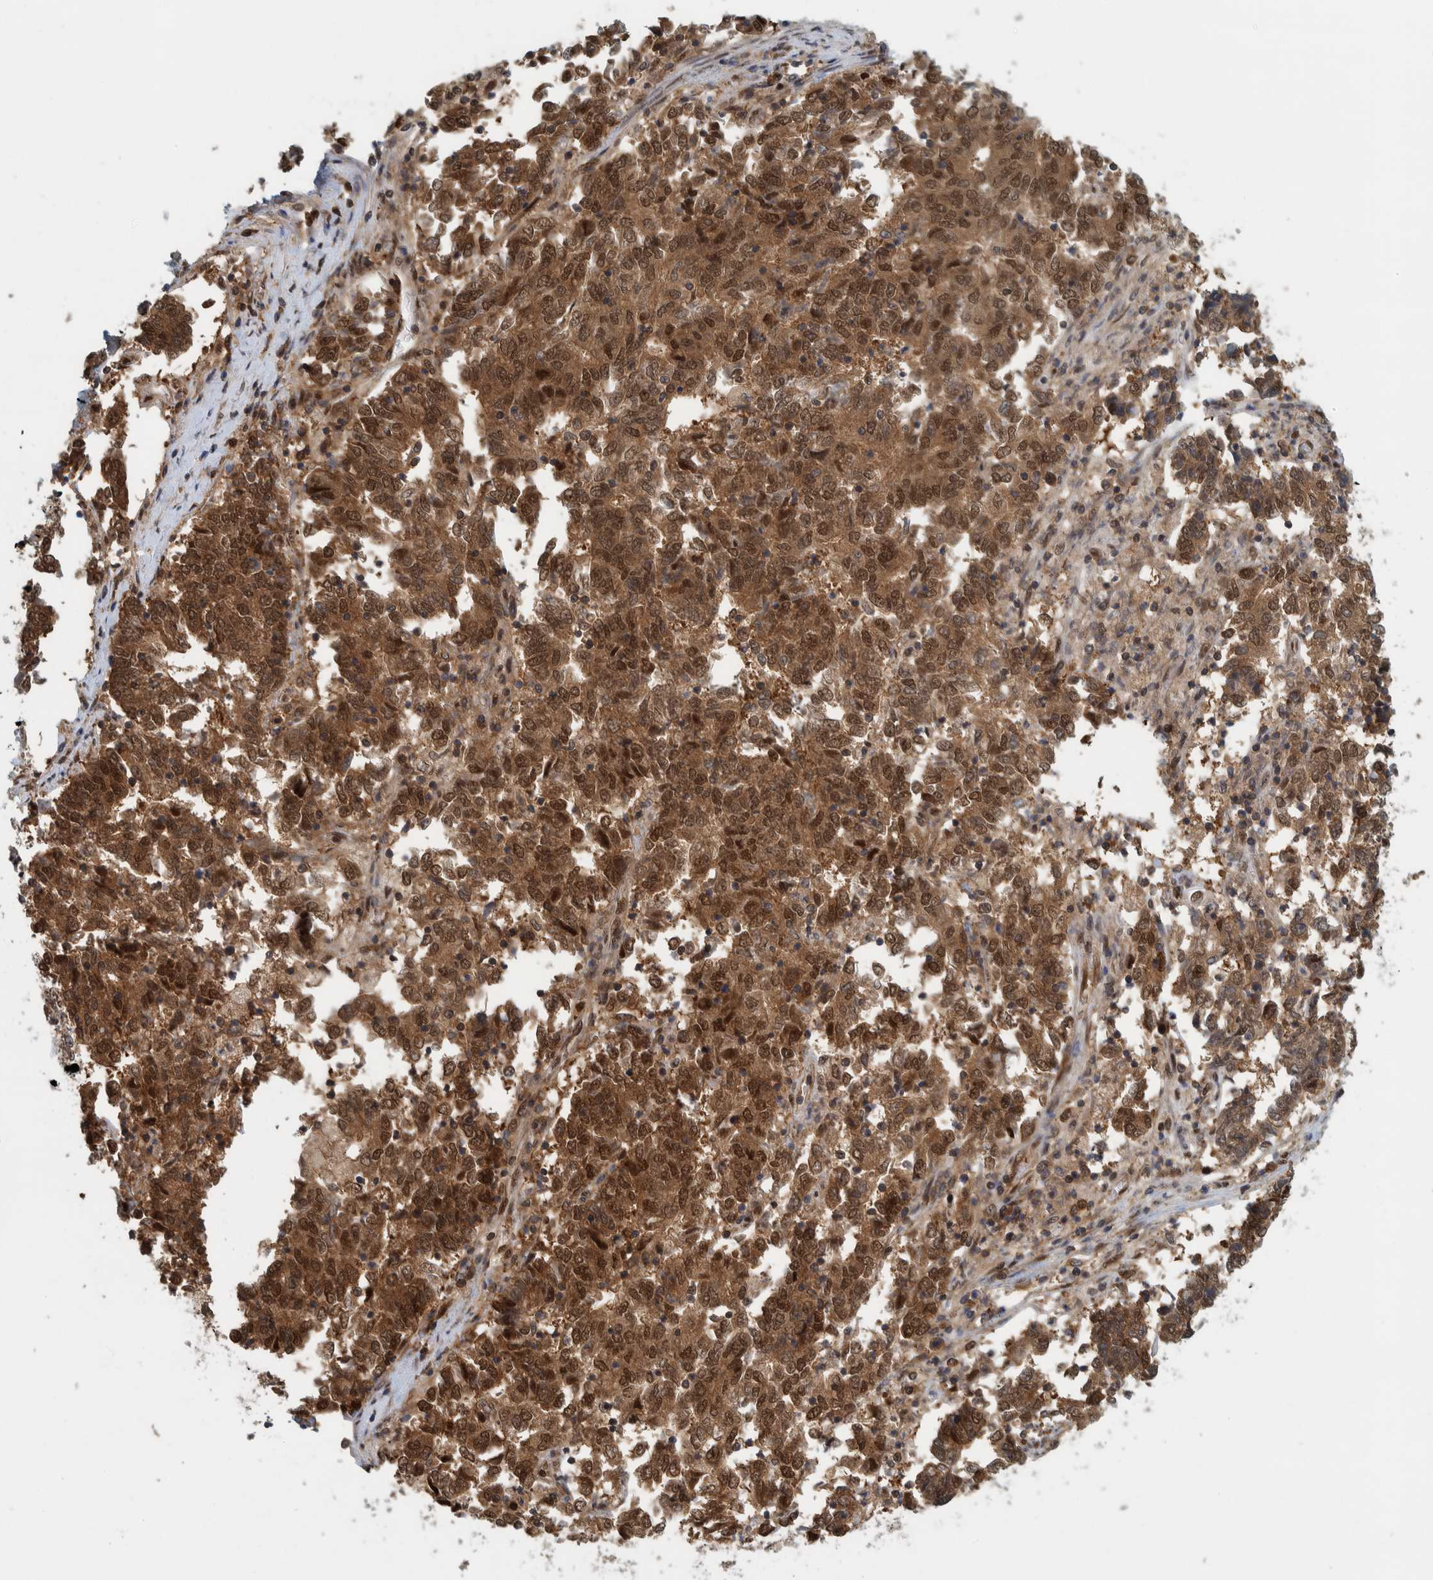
{"staining": {"intensity": "strong", "quantity": ">75%", "location": "cytoplasmic/membranous,nuclear"}, "tissue": "endometrial cancer", "cell_type": "Tumor cells", "image_type": "cancer", "snomed": [{"axis": "morphology", "description": "Adenocarcinoma, NOS"}, {"axis": "topography", "description": "Endometrium"}], "caption": "A high-resolution image shows immunohistochemistry (IHC) staining of endometrial cancer, which reveals strong cytoplasmic/membranous and nuclear staining in approximately >75% of tumor cells. The staining was performed using DAB, with brown indicating positive protein expression. Nuclei are stained blue with hematoxylin.", "gene": "COPS3", "patient": {"sex": "female", "age": 80}}